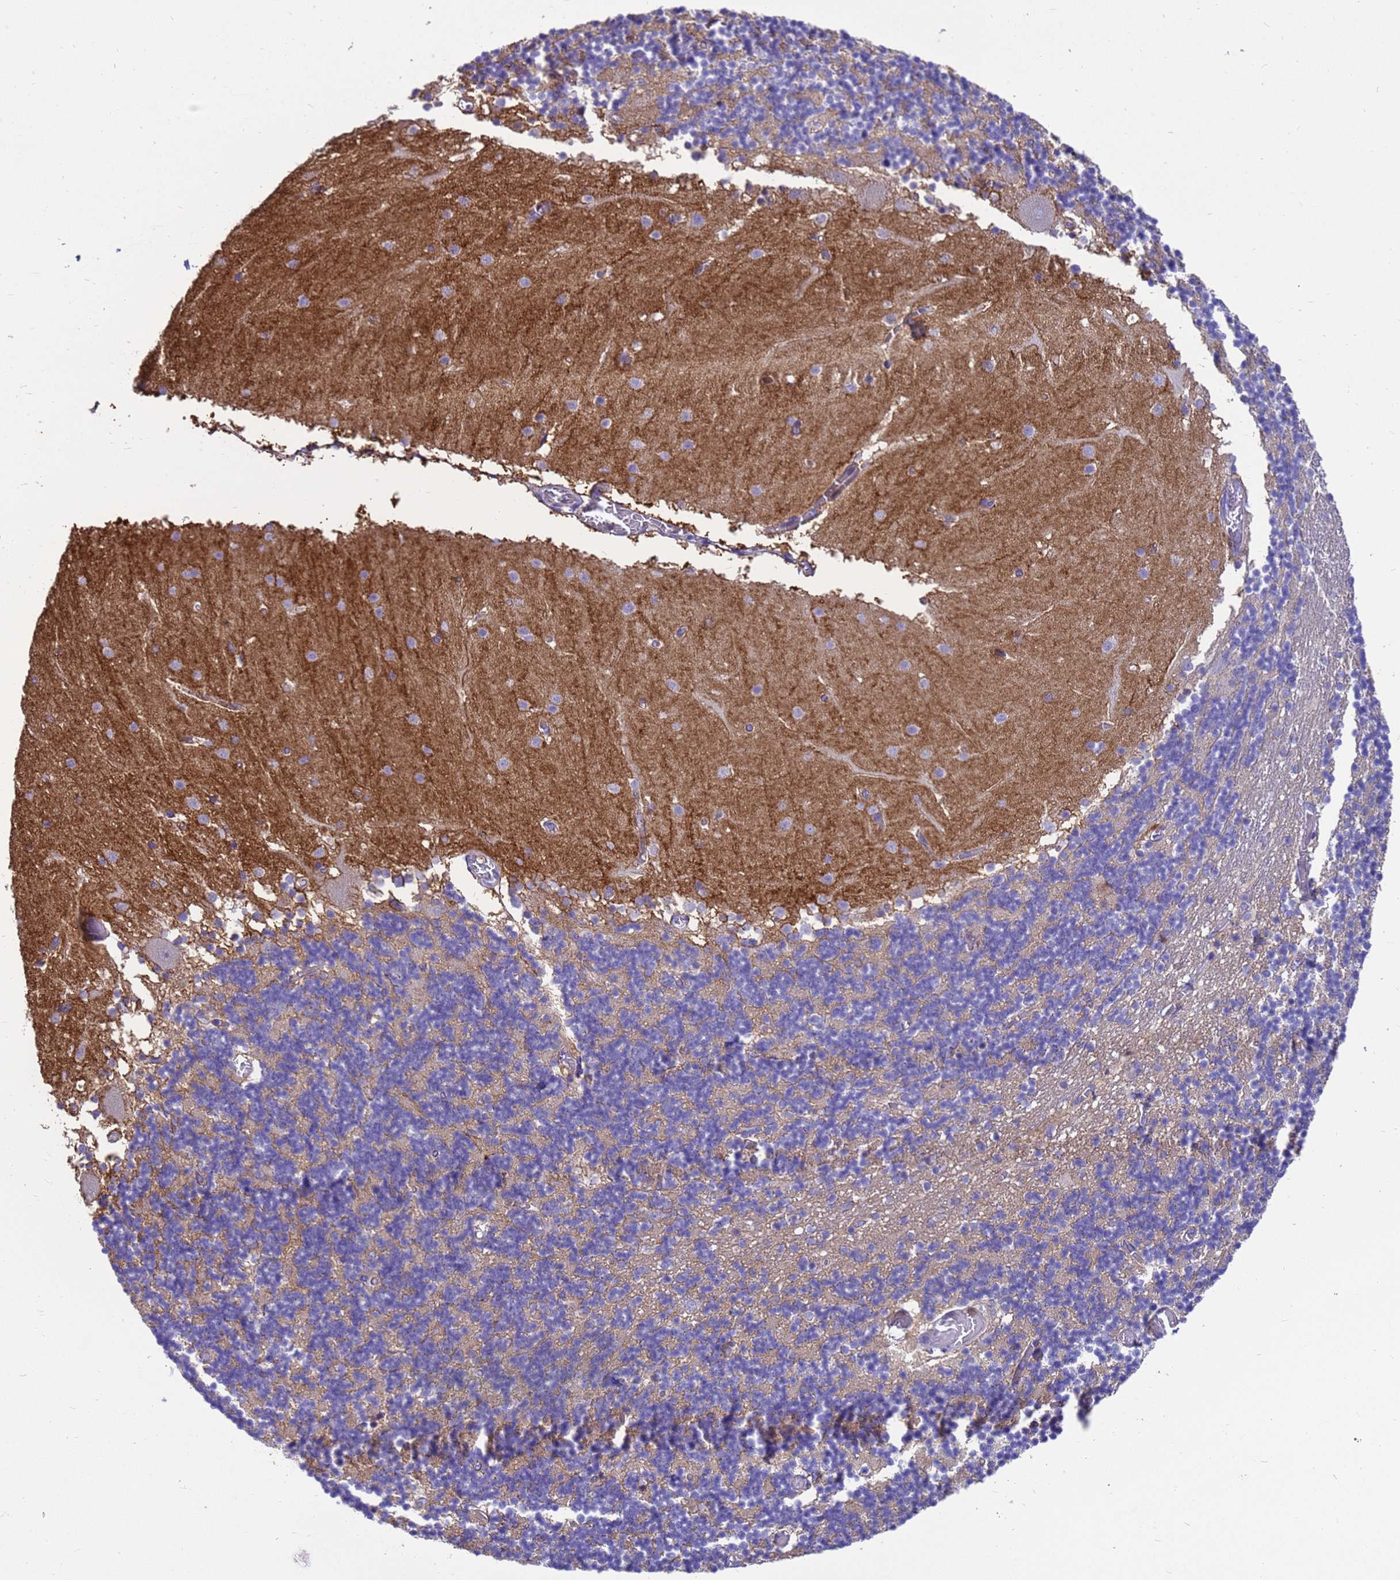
{"staining": {"intensity": "negative", "quantity": "none", "location": "none"}, "tissue": "cerebellum", "cell_type": "Cells in granular layer", "image_type": "normal", "snomed": [{"axis": "morphology", "description": "Normal tissue, NOS"}, {"axis": "topography", "description": "Cerebellum"}], "caption": "DAB (3,3'-diaminobenzidine) immunohistochemical staining of unremarkable human cerebellum demonstrates no significant positivity in cells in granular layer. (DAB immunohistochemistry, high magnification).", "gene": "ZNF235", "patient": {"sex": "female", "age": 28}}